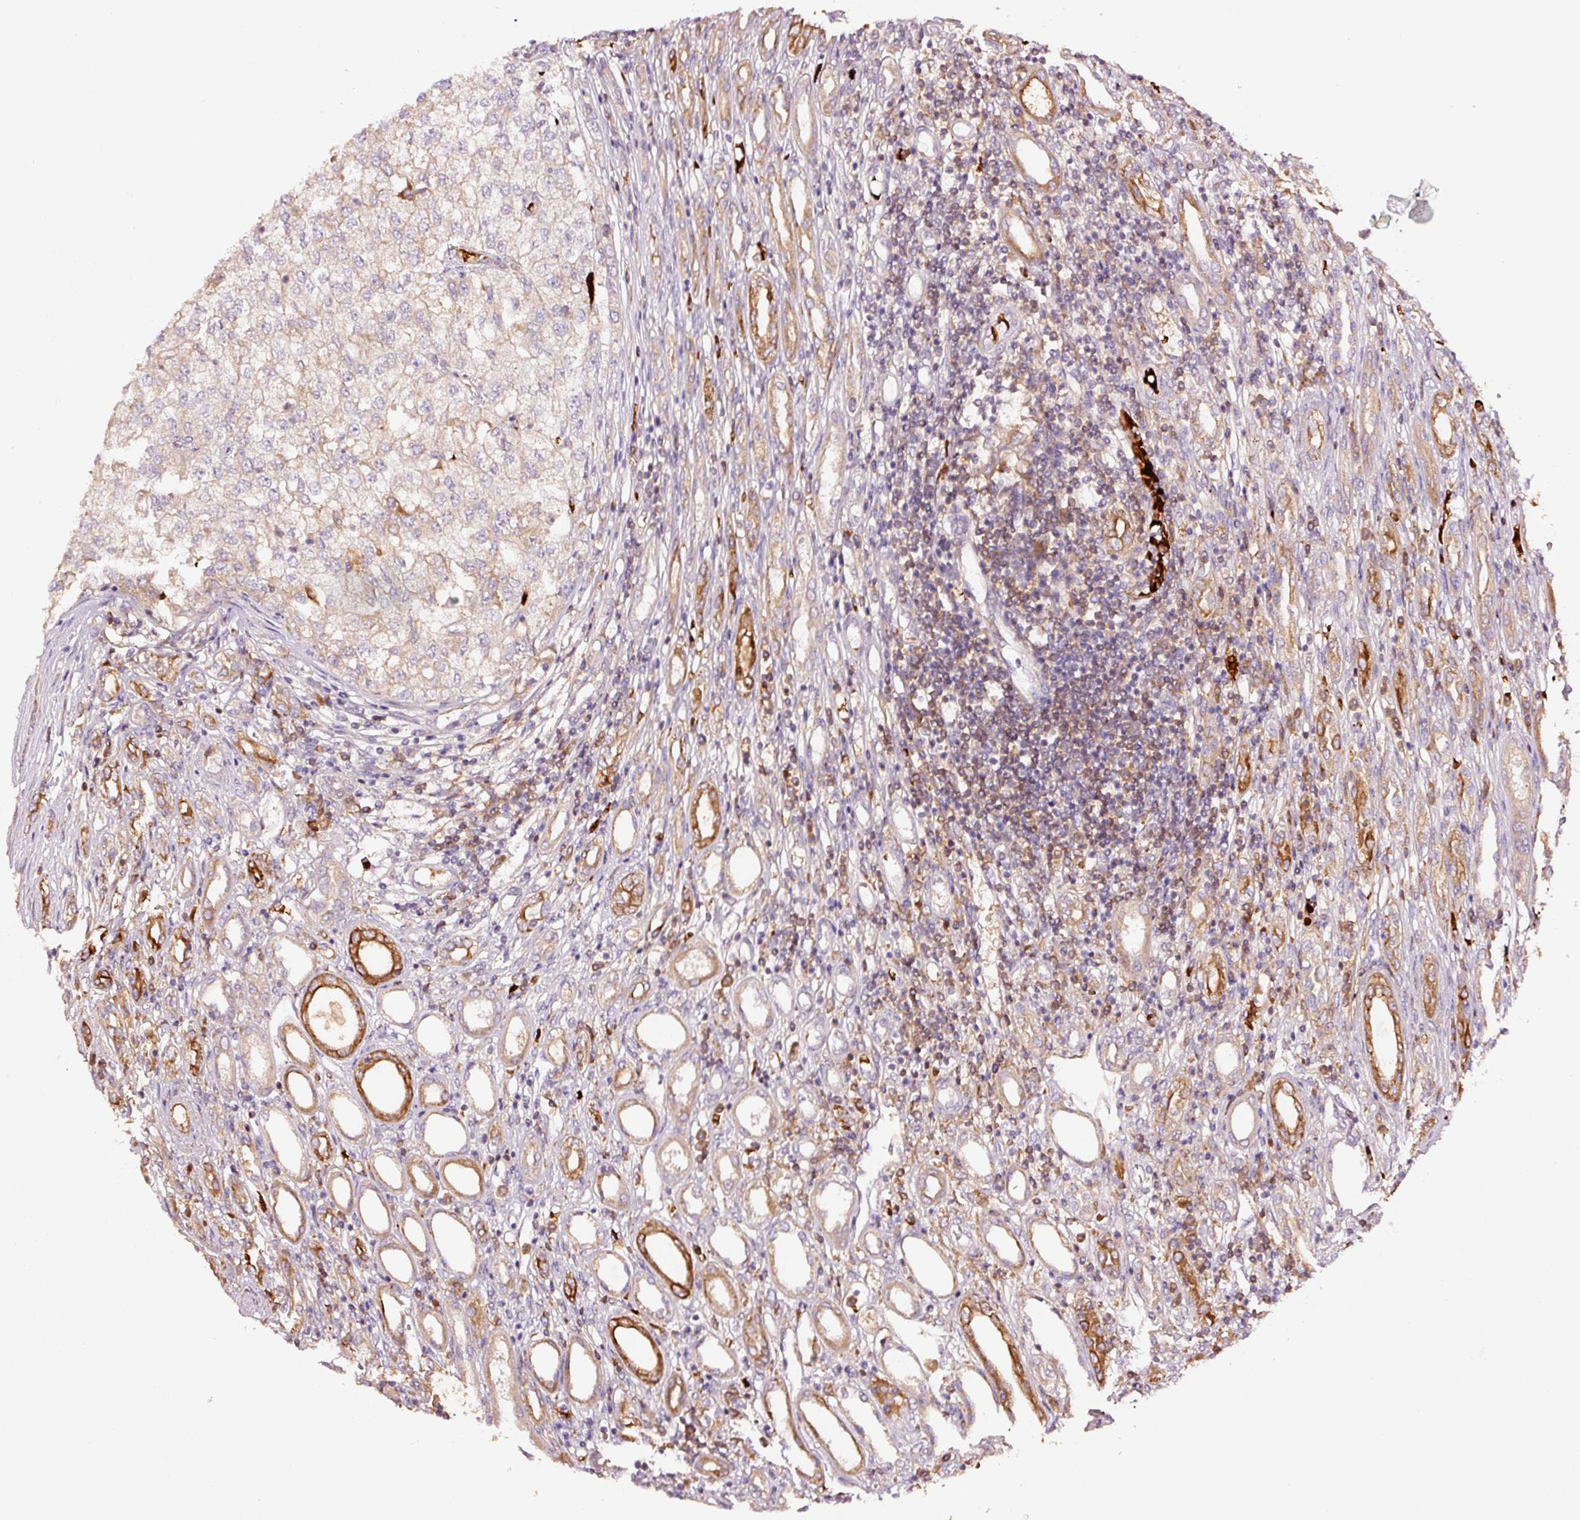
{"staining": {"intensity": "negative", "quantity": "none", "location": "none"}, "tissue": "renal cancer", "cell_type": "Tumor cells", "image_type": "cancer", "snomed": [{"axis": "morphology", "description": "Adenocarcinoma, NOS"}, {"axis": "topography", "description": "Kidney"}], "caption": "High magnification brightfield microscopy of renal adenocarcinoma stained with DAB (brown) and counterstained with hematoxylin (blue): tumor cells show no significant positivity.", "gene": "PGLYRP2", "patient": {"sex": "female", "age": 54}}